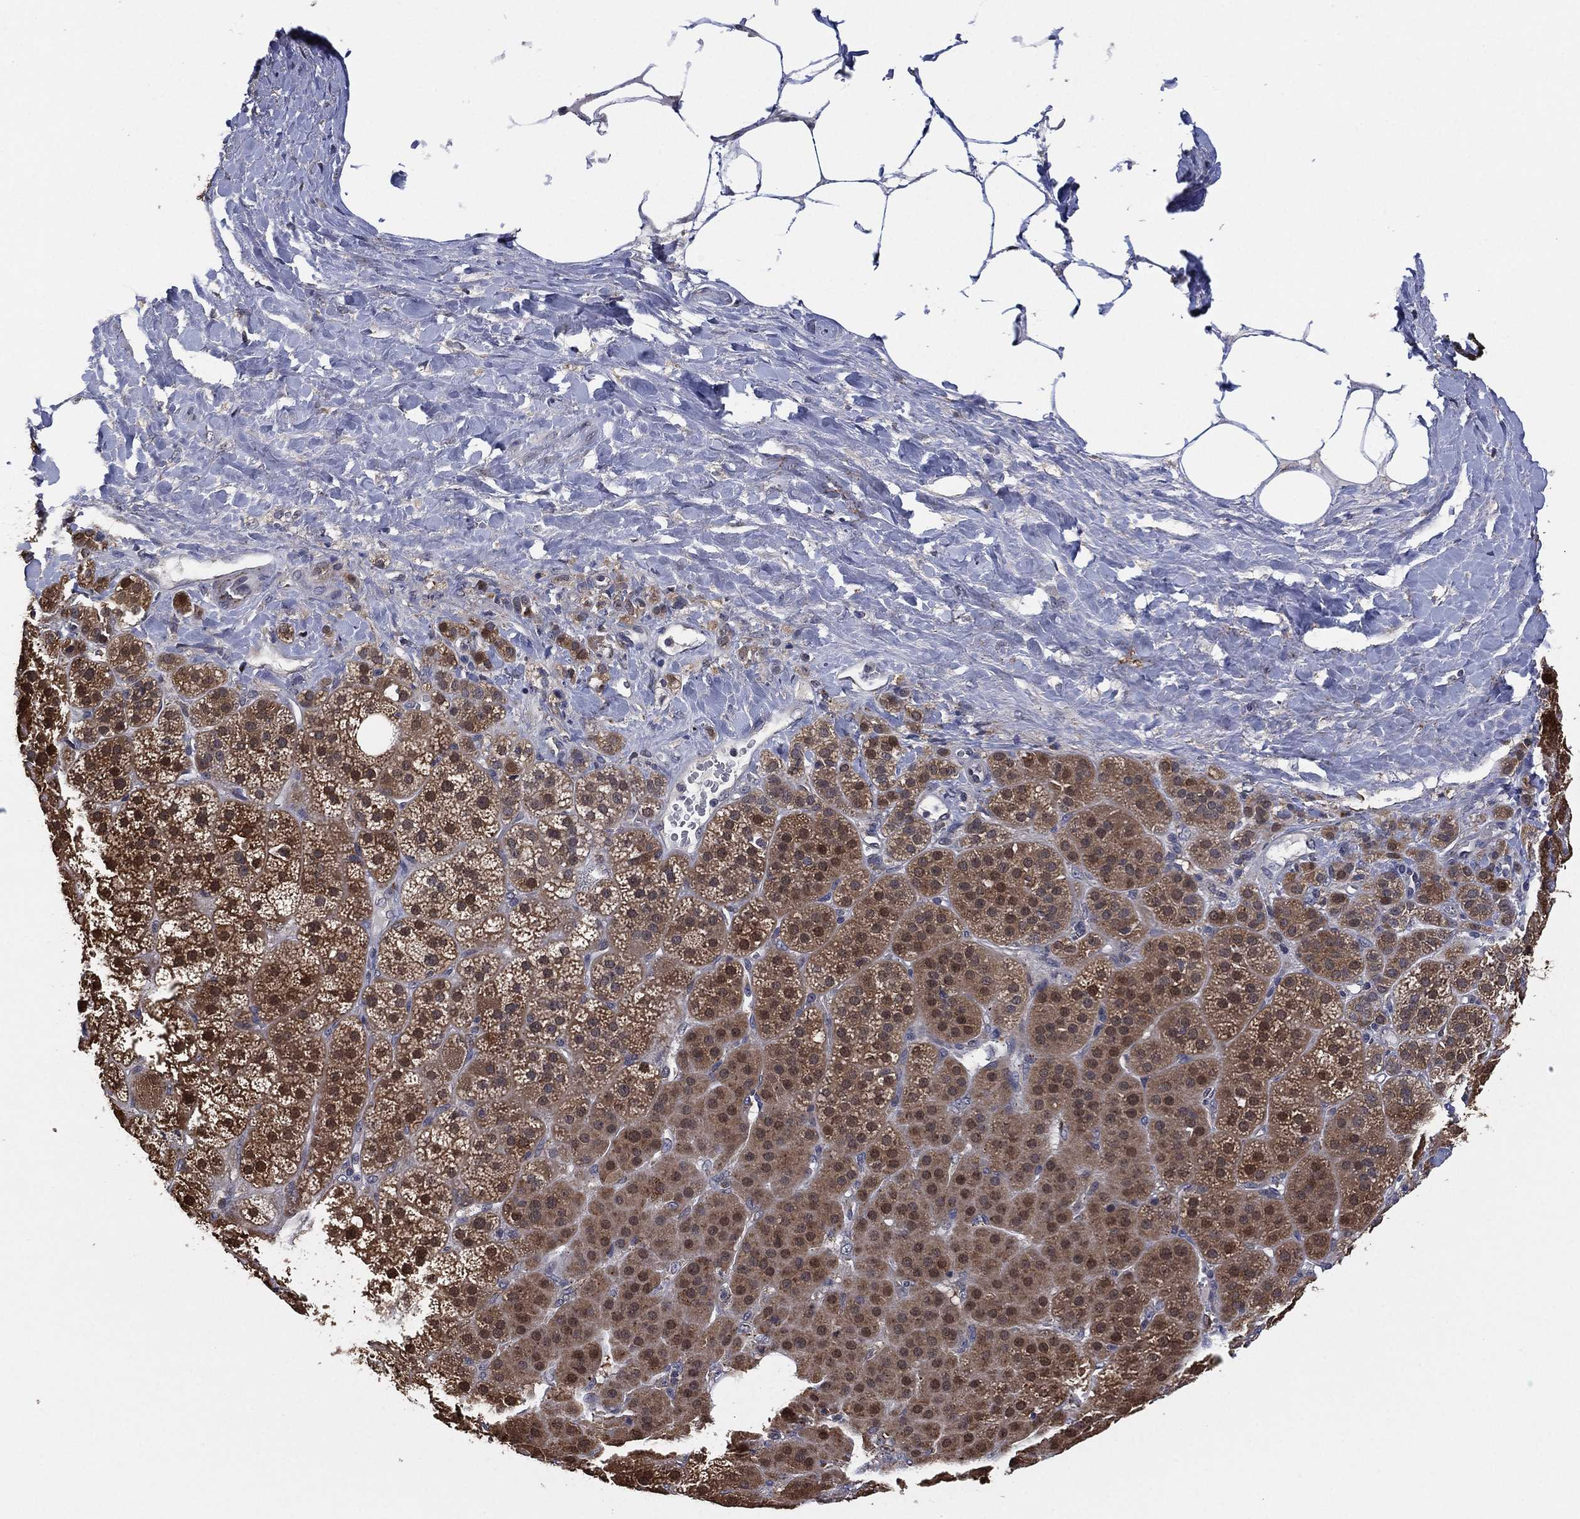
{"staining": {"intensity": "moderate", "quantity": ">75%", "location": "cytoplasmic/membranous,nuclear"}, "tissue": "adrenal gland", "cell_type": "Glandular cells", "image_type": "normal", "snomed": [{"axis": "morphology", "description": "Normal tissue, NOS"}, {"axis": "topography", "description": "Adrenal gland"}], "caption": "IHC photomicrograph of benign human adrenal gland stained for a protein (brown), which demonstrates medium levels of moderate cytoplasmic/membranous,nuclear positivity in approximately >75% of glandular cells.", "gene": "SELENOO", "patient": {"sex": "male", "age": 57}}